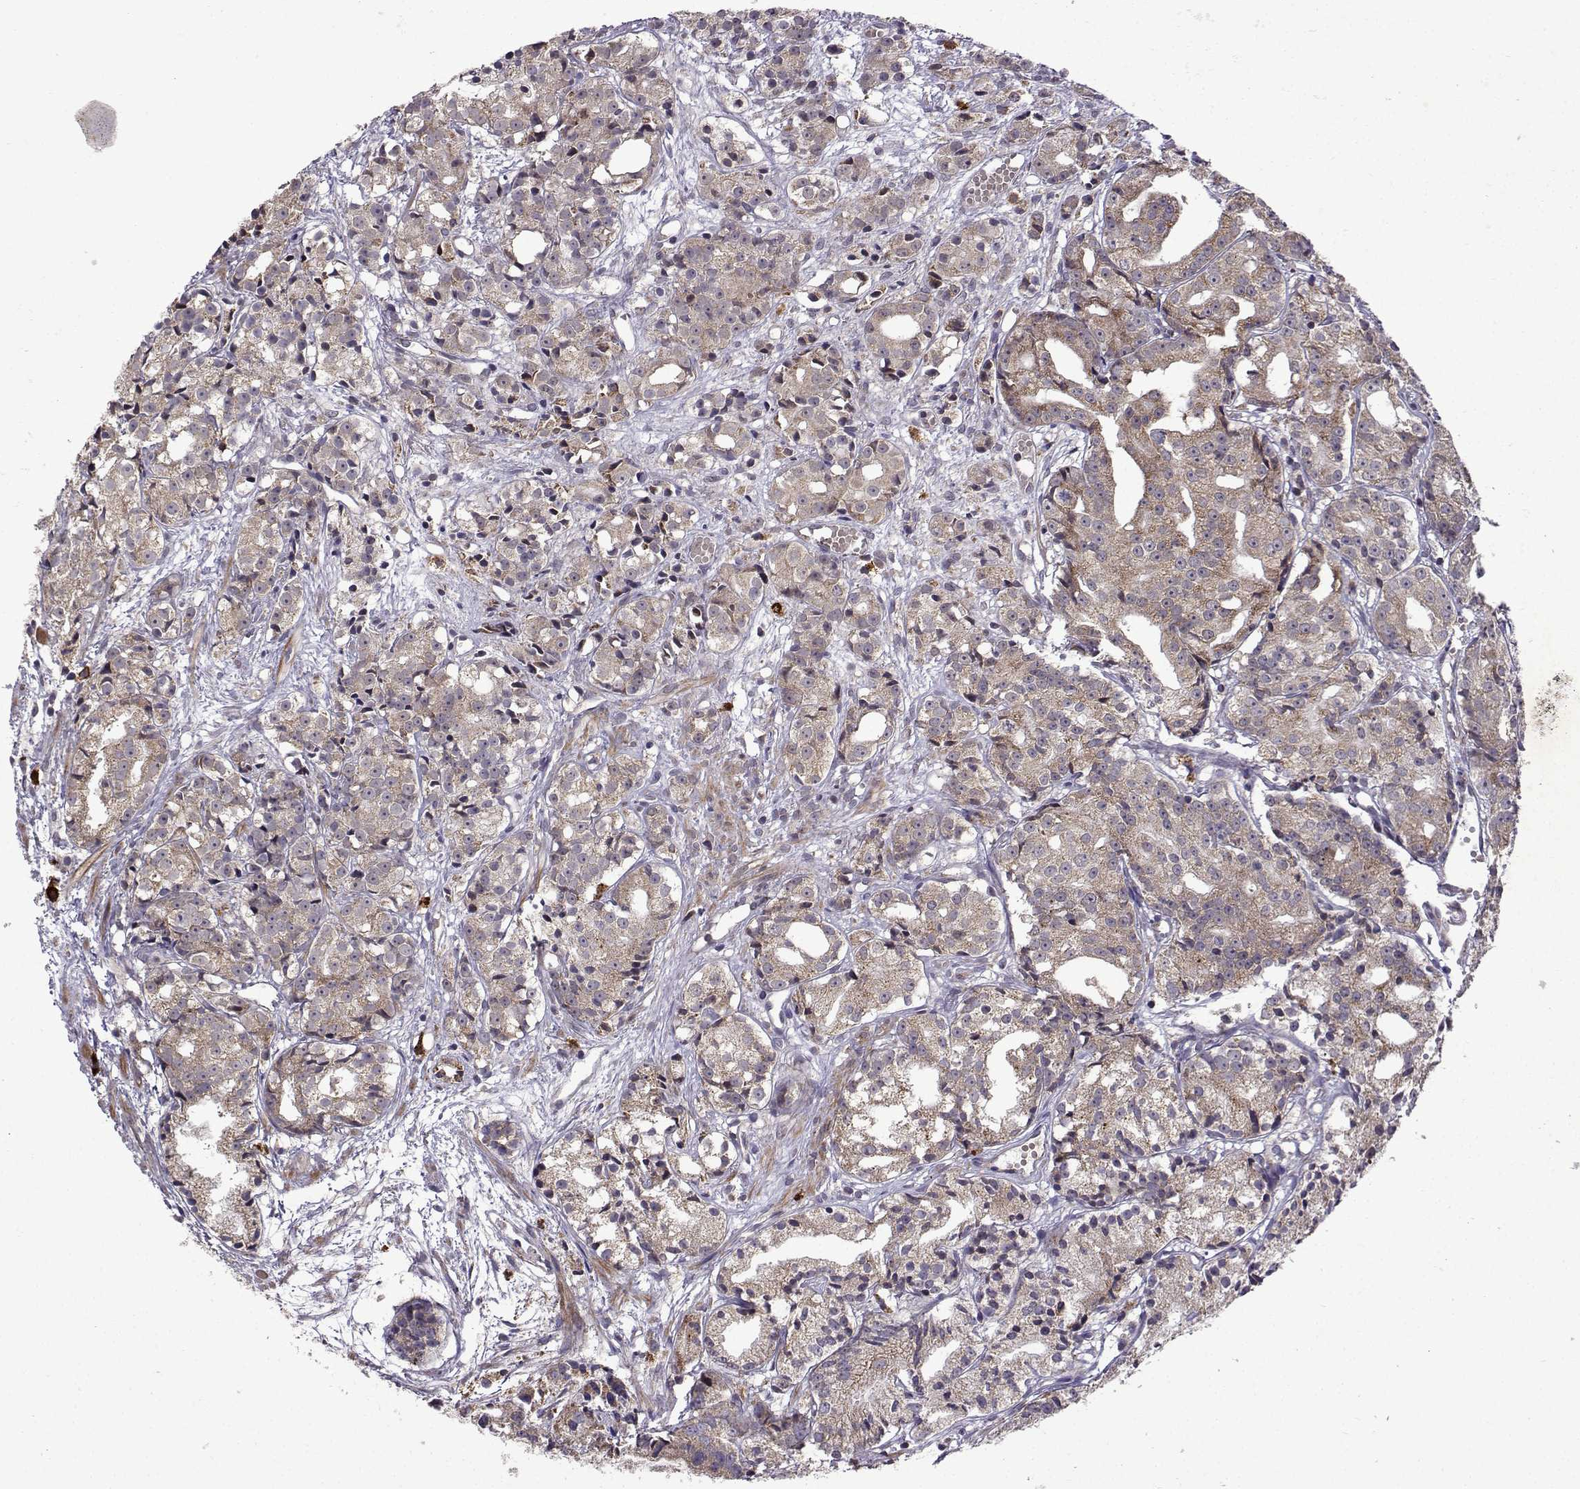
{"staining": {"intensity": "weak", "quantity": "25%-75%", "location": "cytoplasmic/membranous"}, "tissue": "prostate cancer", "cell_type": "Tumor cells", "image_type": "cancer", "snomed": [{"axis": "morphology", "description": "Adenocarcinoma, Medium grade"}, {"axis": "topography", "description": "Prostate"}], "caption": "IHC photomicrograph of neoplastic tissue: human medium-grade adenocarcinoma (prostate) stained using immunohistochemistry (IHC) reveals low levels of weak protein expression localized specifically in the cytoplasmic/membranous of tumor cells, appearing as a cytoplasmic/membranous brown color.", "gene": "TAB2", "patient": {"sex": "male", "age": 74}}